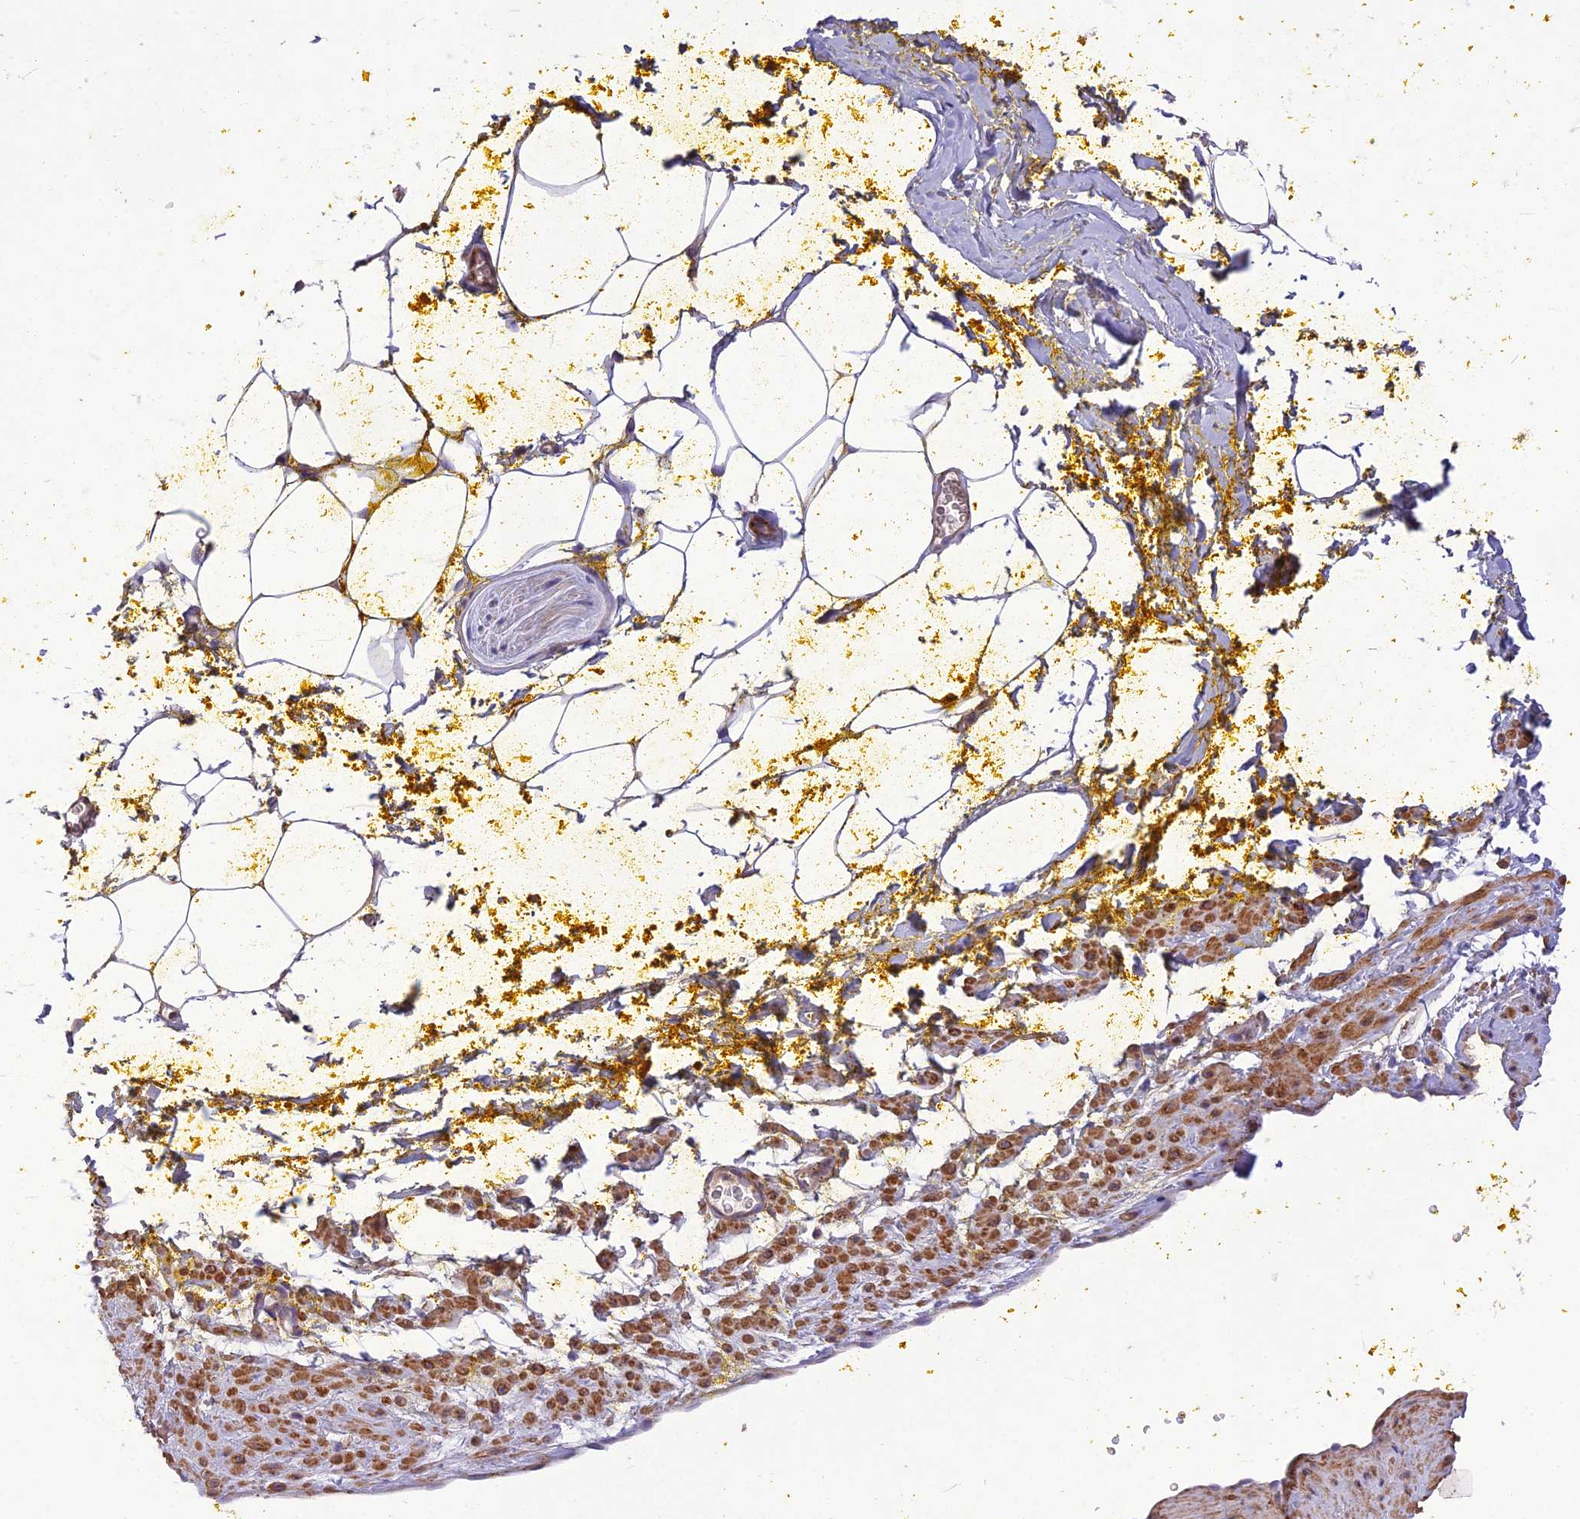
{"staining": {"intensity": "negative", "quantity": "none", "location": "none"}, "tissue": "adipose tissue", "cell_type": "Adipocytes", "image_type": "normal", "snomed": [{"axis": "morphology", "description": "Normal tissue, NOS"}, {"axis": "morphology", "description": "Adenocarcinoma, Low grade"}, {"axis": "topography", "description": "Prostate"}, {"axis": "topography", "description": "Peripheral nerve tissue"}], "caption": "The micrograph exhibits no staining of adipocytes in normal adipose tissue.", "gene": "CLUH", "patient": {"sex": "male", "age": 63}}